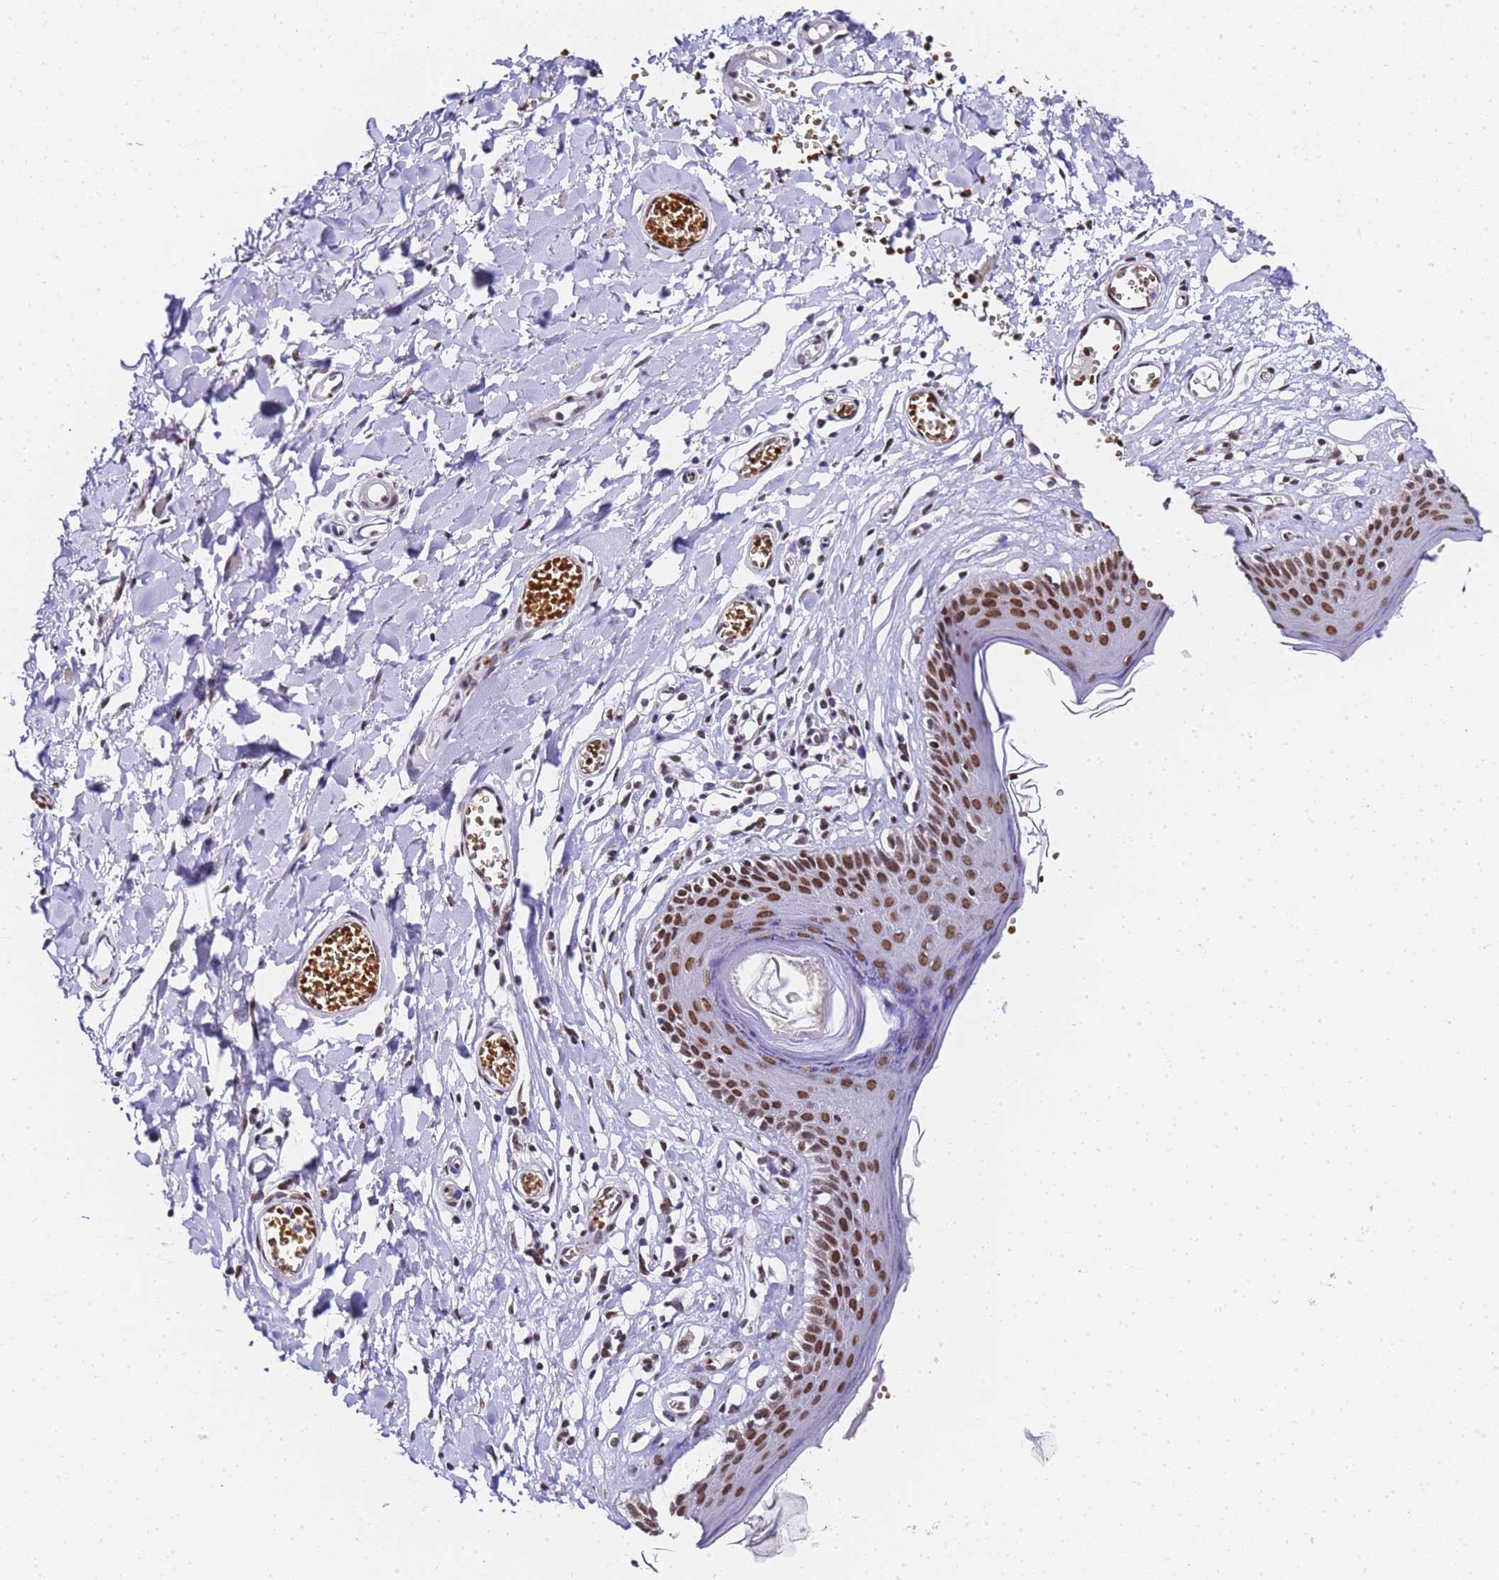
{"staining": {"intensity": "strong", "quantity": "25%-75%", "location": "nuclear"}, "tissue": "skin", "cell_type": "Epidermal cells", "image_type": "normal", "snomed": [{"axis": "morphology", "description": "Normal tissue, NOS"}, {"axis": "topography", "description": "Adipose tissue"}, {"axis": "topography", "description": "Vascular tissue"}, {"axis": "topography", "description": "Vulva"}, {"axis": "topography", "description": "Peripheral nerve tissue"}], "caption": "Protein expression by immunohistochemistry (IHC) shows strong nuclear staining in about 25%-75% of epidermal cells in benign skin.", "gene": "POLR1A", "patient": {"sex": "female", "age": 86}}